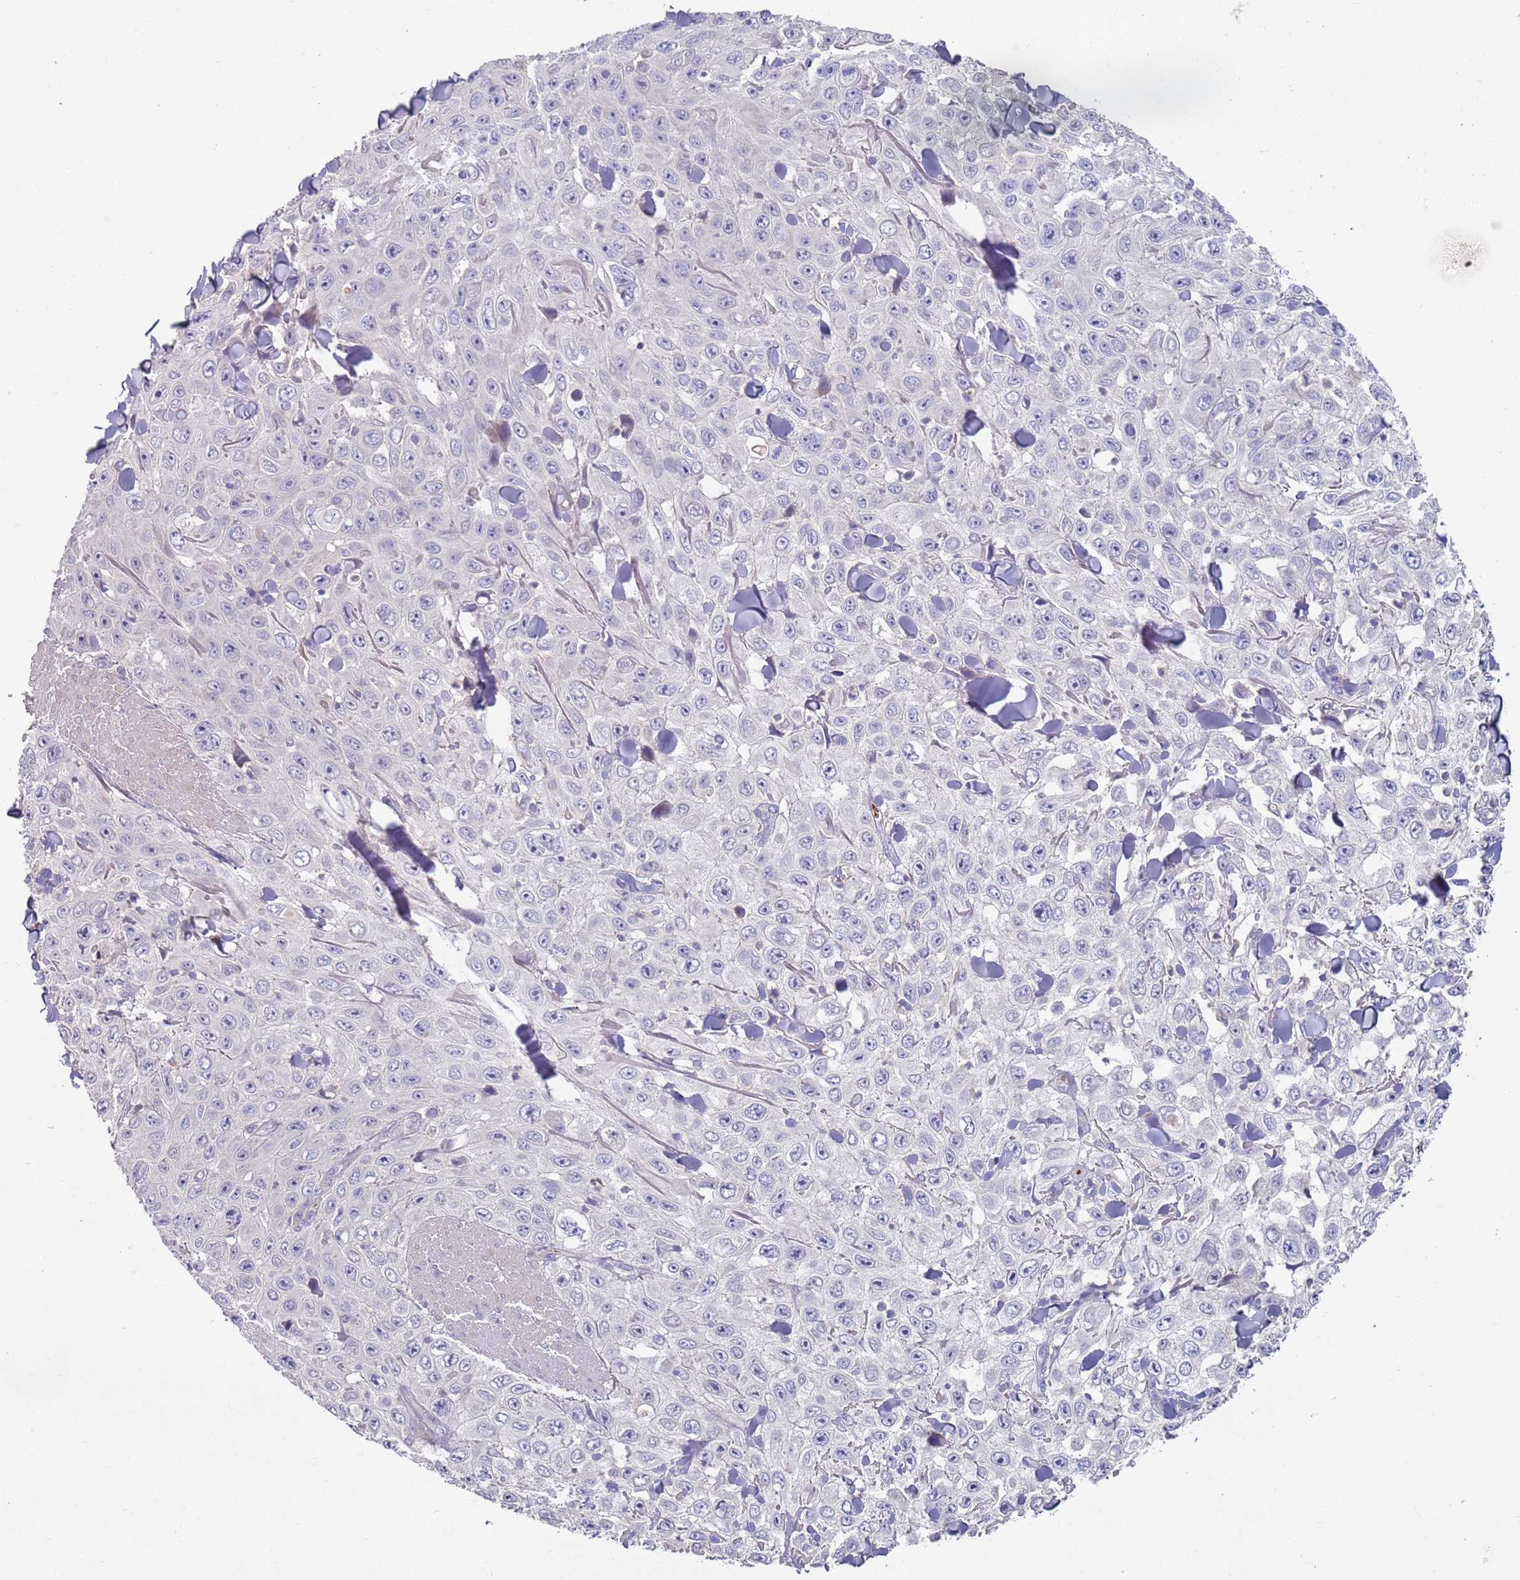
{"staining": {"intensity": "negative", "quantity": "none", "location": "none"}, "tissue": "skin cancer", "cell_type": "Tumor cells", "image_type": "cancer", "snomed": [{"axis": "morphology", "description": "Squamous cell carcinoma, NOS"}, {"axis": "topography", "description": "Skin"}], "caption": "There is no significant positivity in tumor cells of skin squamous cell carcinoma. (IHC, brightfield microscopy, high magnification).", "gene": "LACC1", "patient": {"sex": "male", "age": 82}}